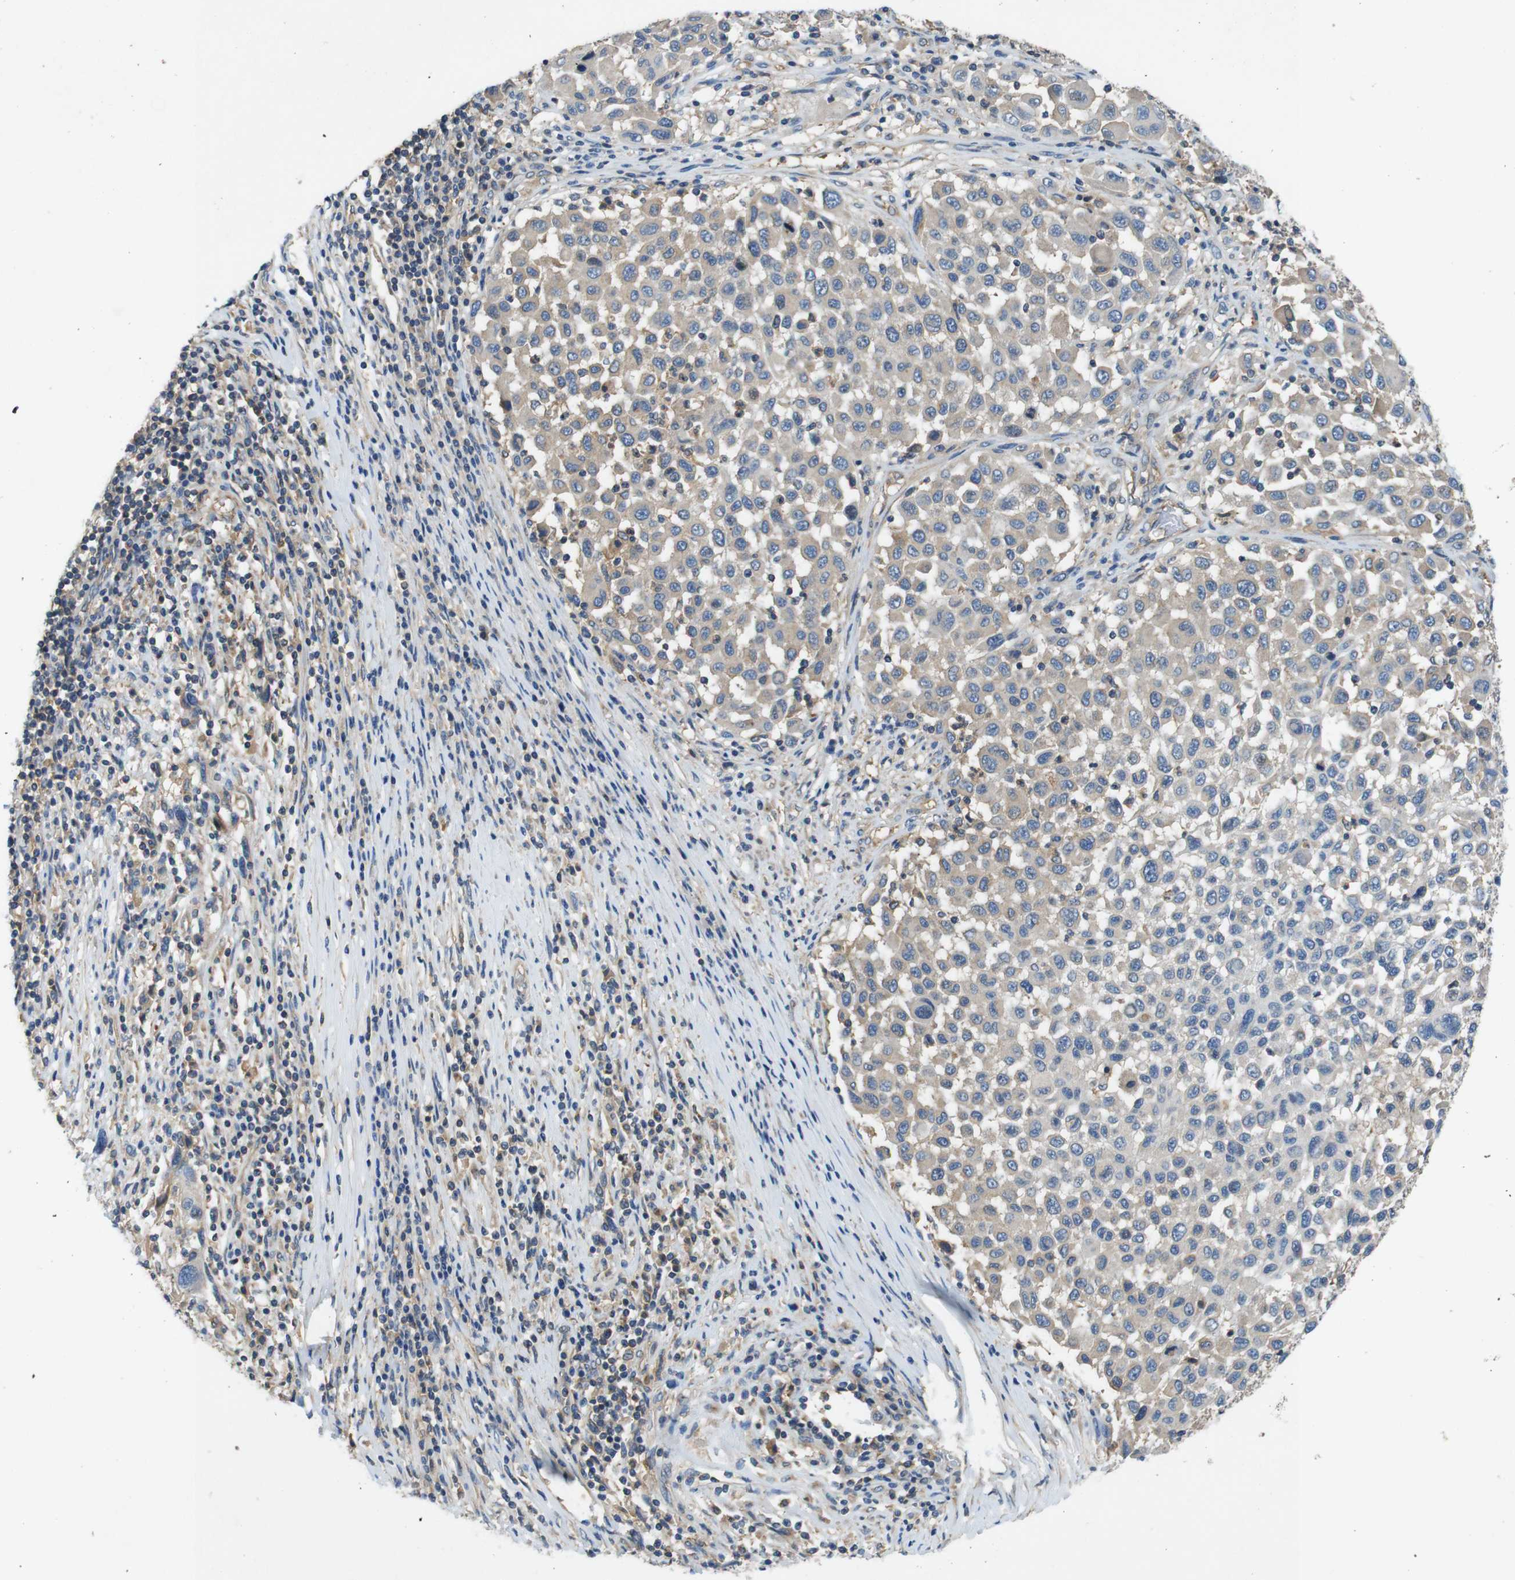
{"staining": {"intensity": "weak", "quantity": ">75%", "location": "cytoplasmic/membranous"}, "tissue": "melanoma", "cell_type": "Tumor cells", "image_type": "cancer", "snomed": [{"axis": "morphology", "description": "Malignant melanoma, Metastatic site"}, {"axis": "topography", "description": "Lymph node"}], "caption": "Brown immunohistochemical staining in human malignant melanoma (metastatic site) demonstrates weak cytoplasmic/membranous expression in approximately >75% of tumor cells.", "gene": "DCTN1", "patient": {"sex": "male", "age": 61}}